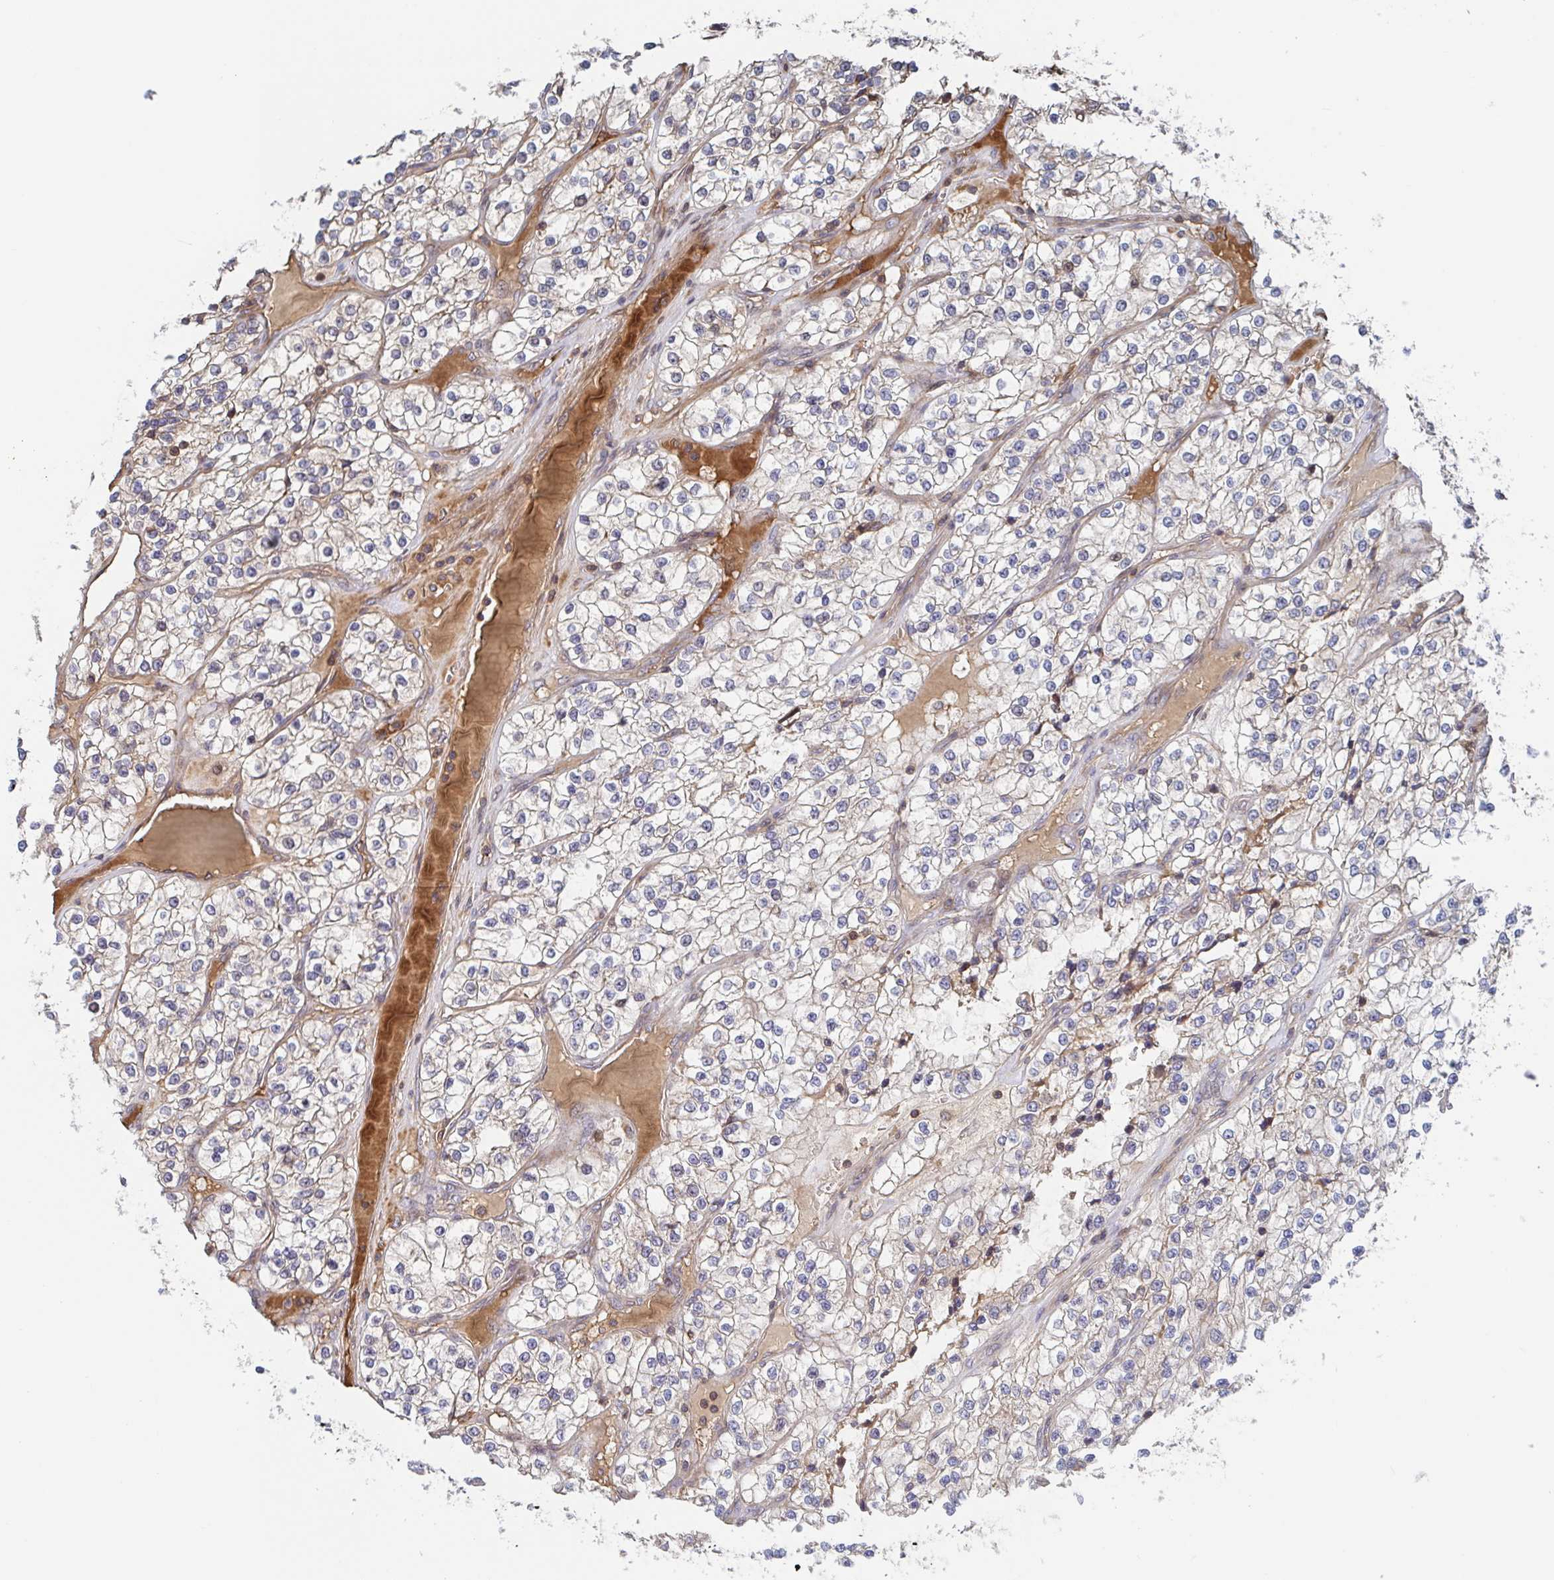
{"staining": {"intensity": "negative", "quantity": "none", "location": "none"}, "tissue": "renal cancer", "cell_type": "Tumor cells", "image_type": "cancer", "snomed": [{"axis": "morphology", "description": "Adenocarcinoma, NOS"}, {"axis": "topography", "description": "Kidney"}], "caption": "Human adenocarcinoma (renal) stained for a protein using immunohistochemistry reveals no expression in tumor cells.", "gene": "DHRS12", "patient": {"sex": "female", "age": 57}}